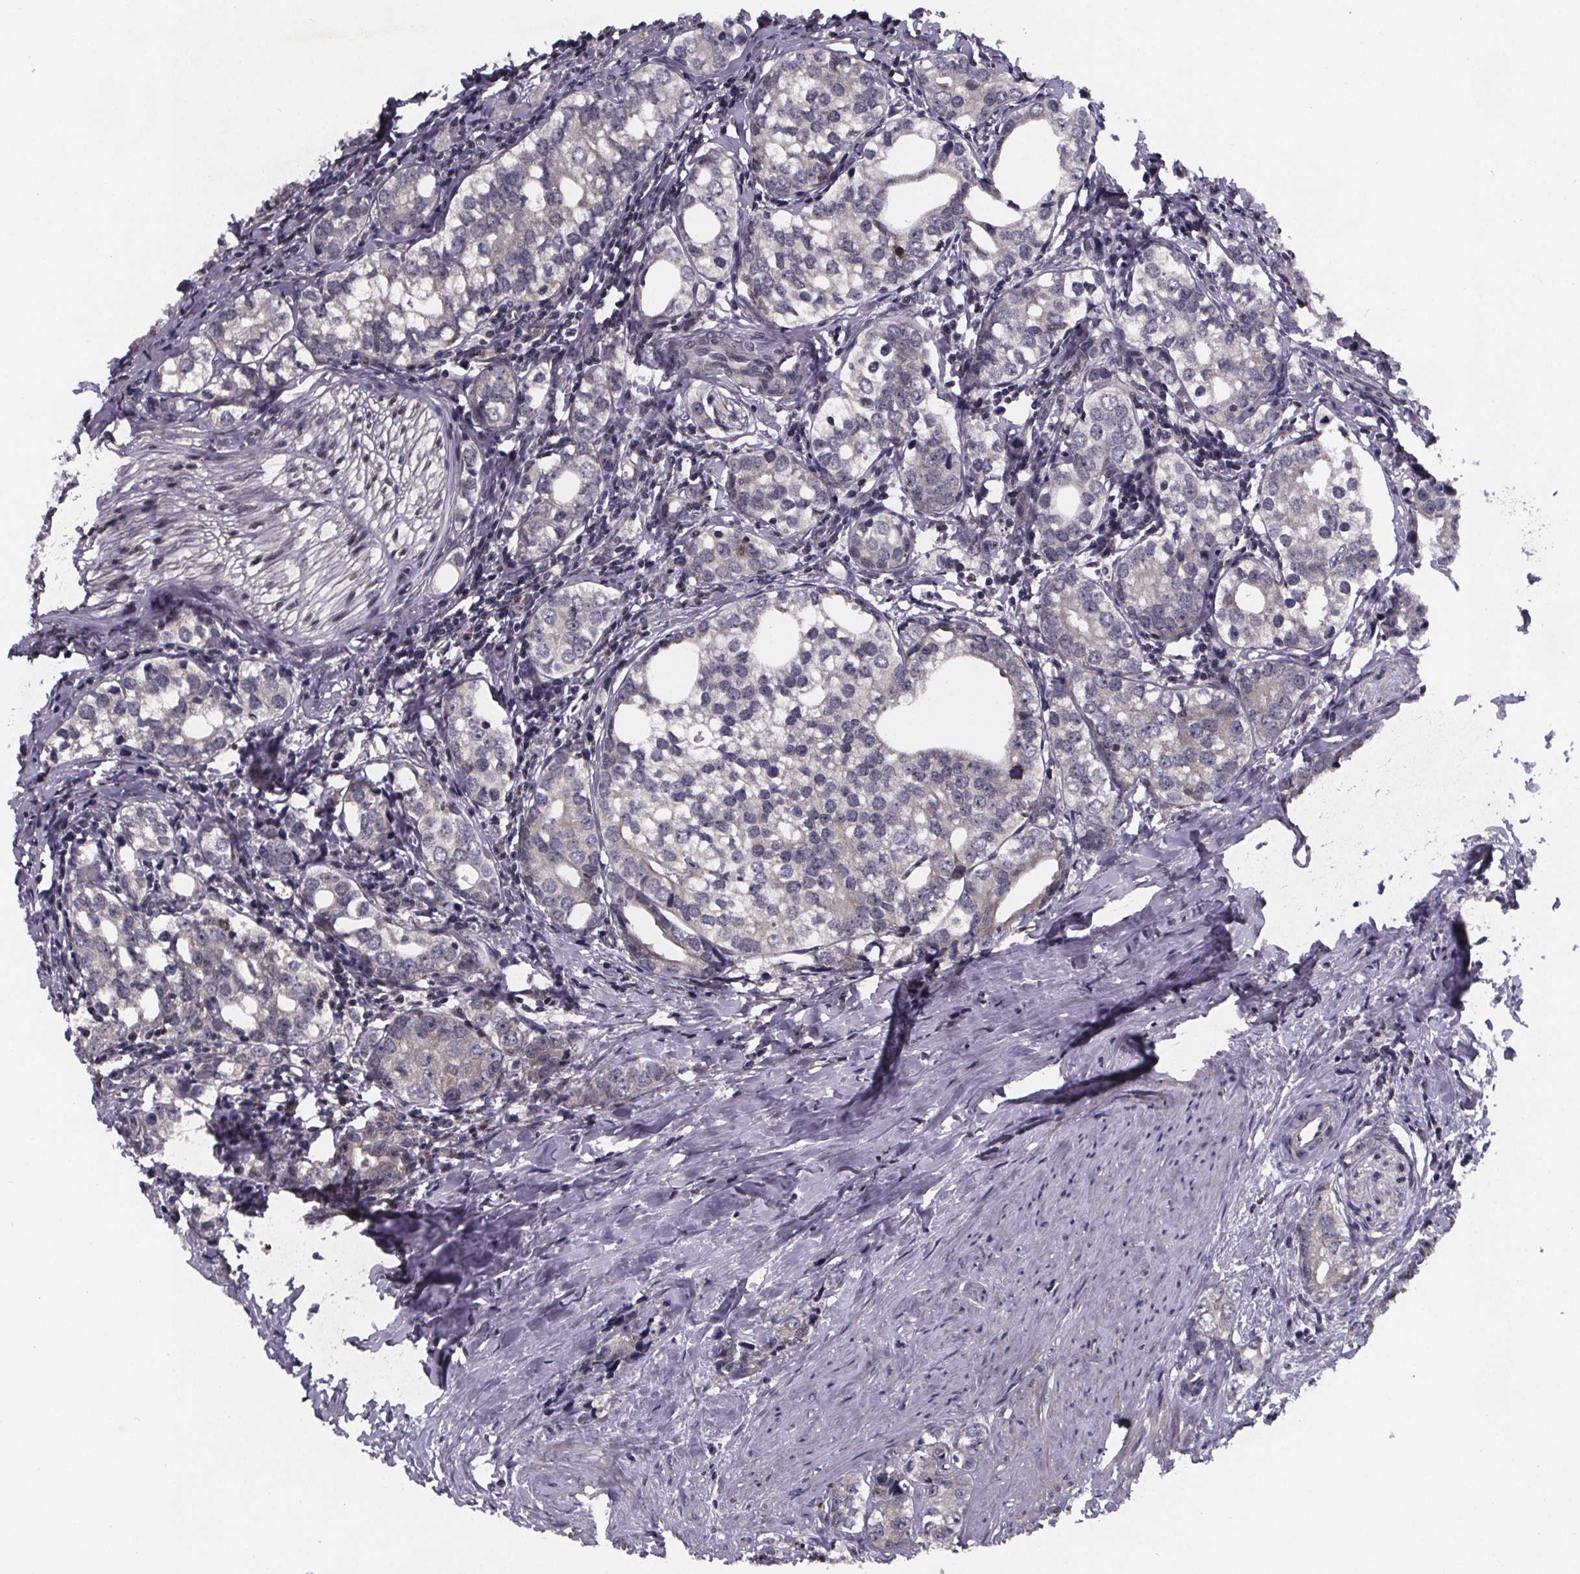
{"staining": {"intensity": "negative", "quantity": "none", "location": "none"}, "tissue": "prostate cancer", "cell_type": "Tumor cells", "image_type": "cancer", "snomed": [{"axis": "morphology", "description": "Adenocarcinoma, NOS"}, {"axis": "topography", "description": "Prostate and seminal vesicle, NOS"}], "caption": "Immunohistochemistry (IHC) image of neoplastic tissue: human prostate adenocarcinoma stained with DAB reveals no significant protein positivity in tumor cells.", "gene": "FN3KRP", "patient": {"sex": "male", "age": 63}}